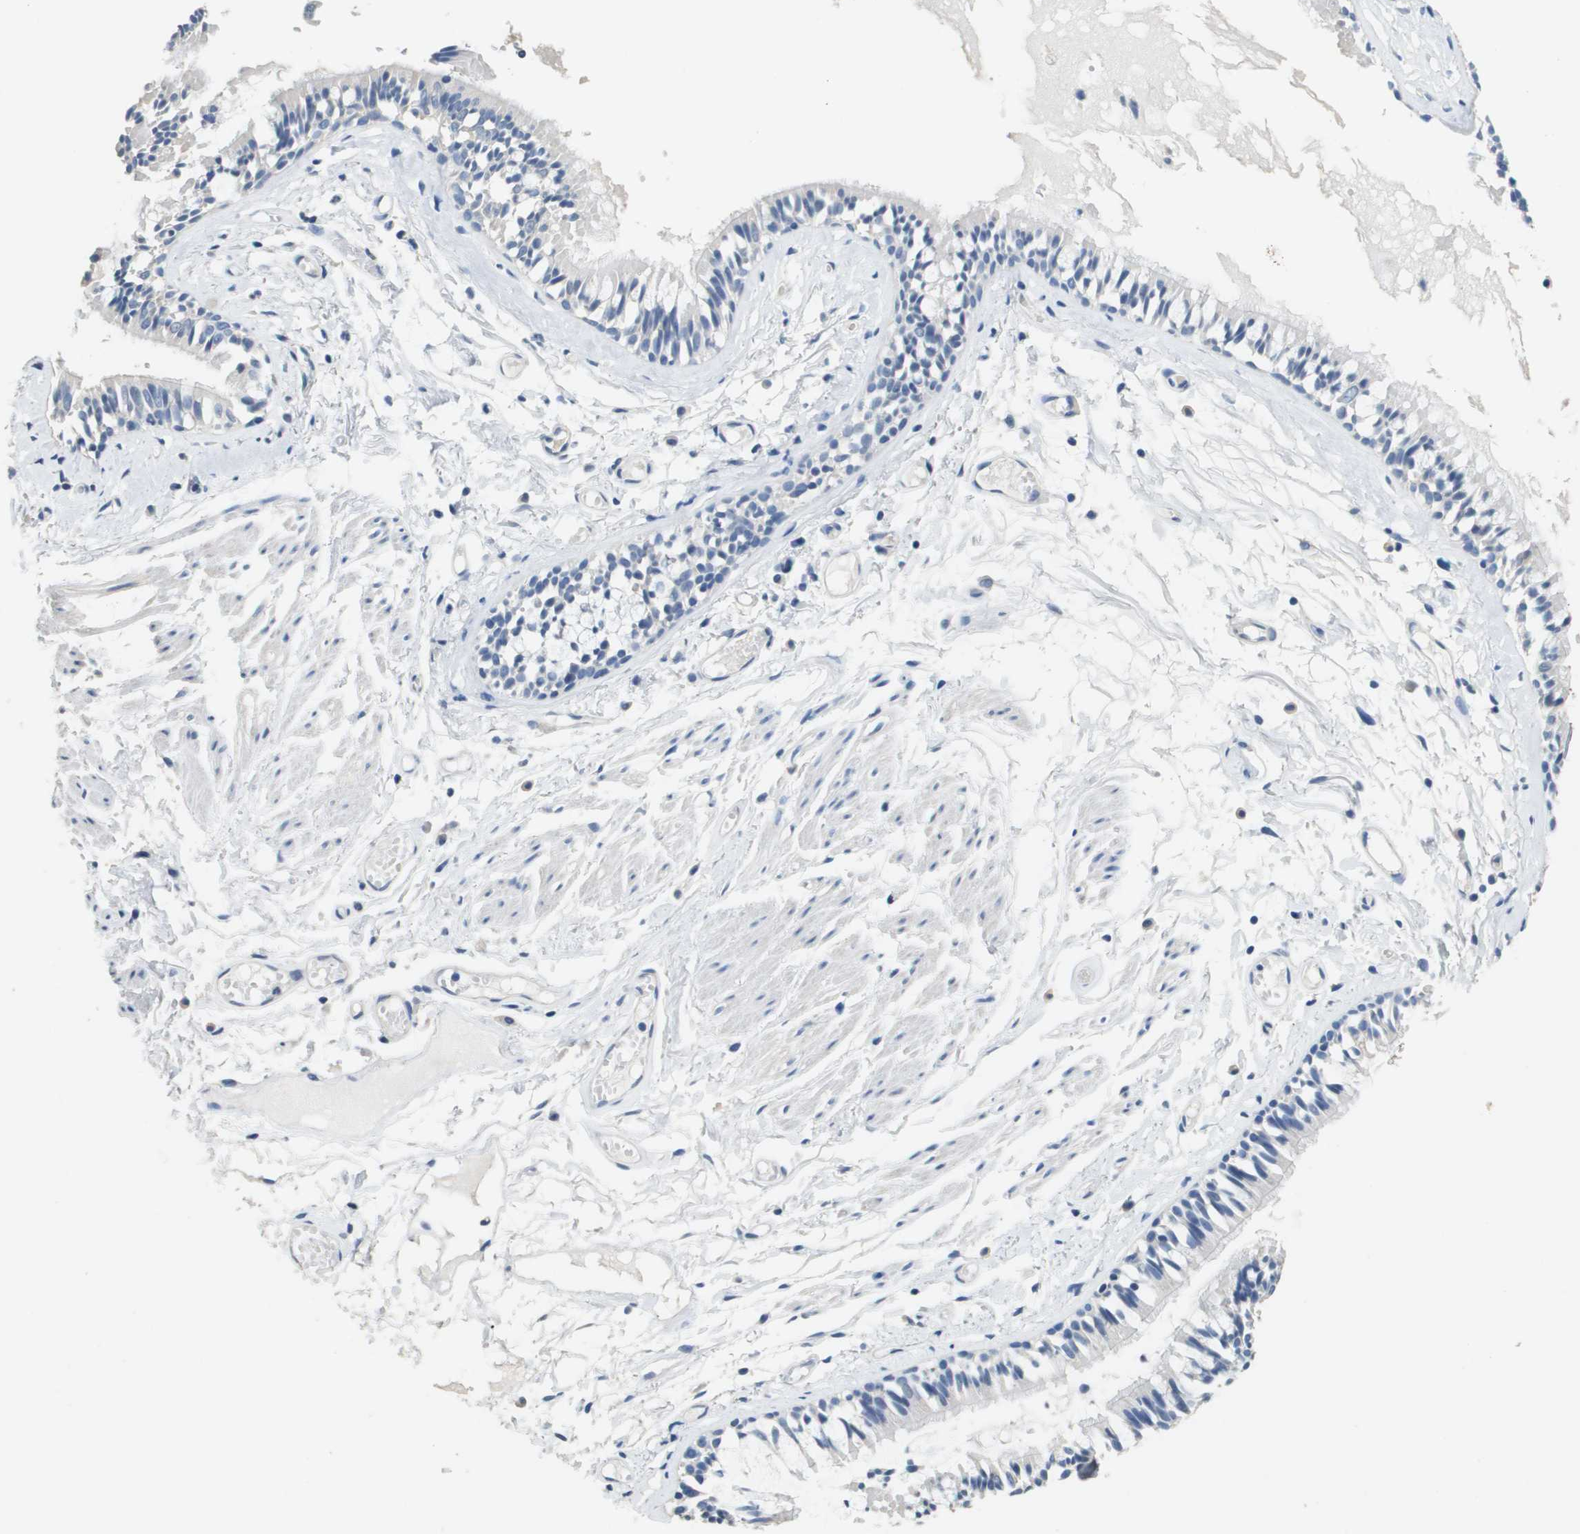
{"staining": {"intensity": "weak", "quantity": "<25%", "location": "cytoplasmic/membranous"}, "tissue": "bronchus", "cell_type": "Respiratory epithelial cells", "image_type": "normal", "snomed": [{"axis": "morphology", "description": "Normal tissue, NOS"}, {"axis": "morphology", "description": "Inflammation, NOS"}, {"axis": "topography", "description": "Cartilage tissue"}, {"axis": "topography", "description": "Lung"}], "caption": "Protein analysis of unremarkable bronchus displays no significant expression in respiratory epithelial cells.", "gene": "MT3", "patient": {"sex": "male", "age": 71}}